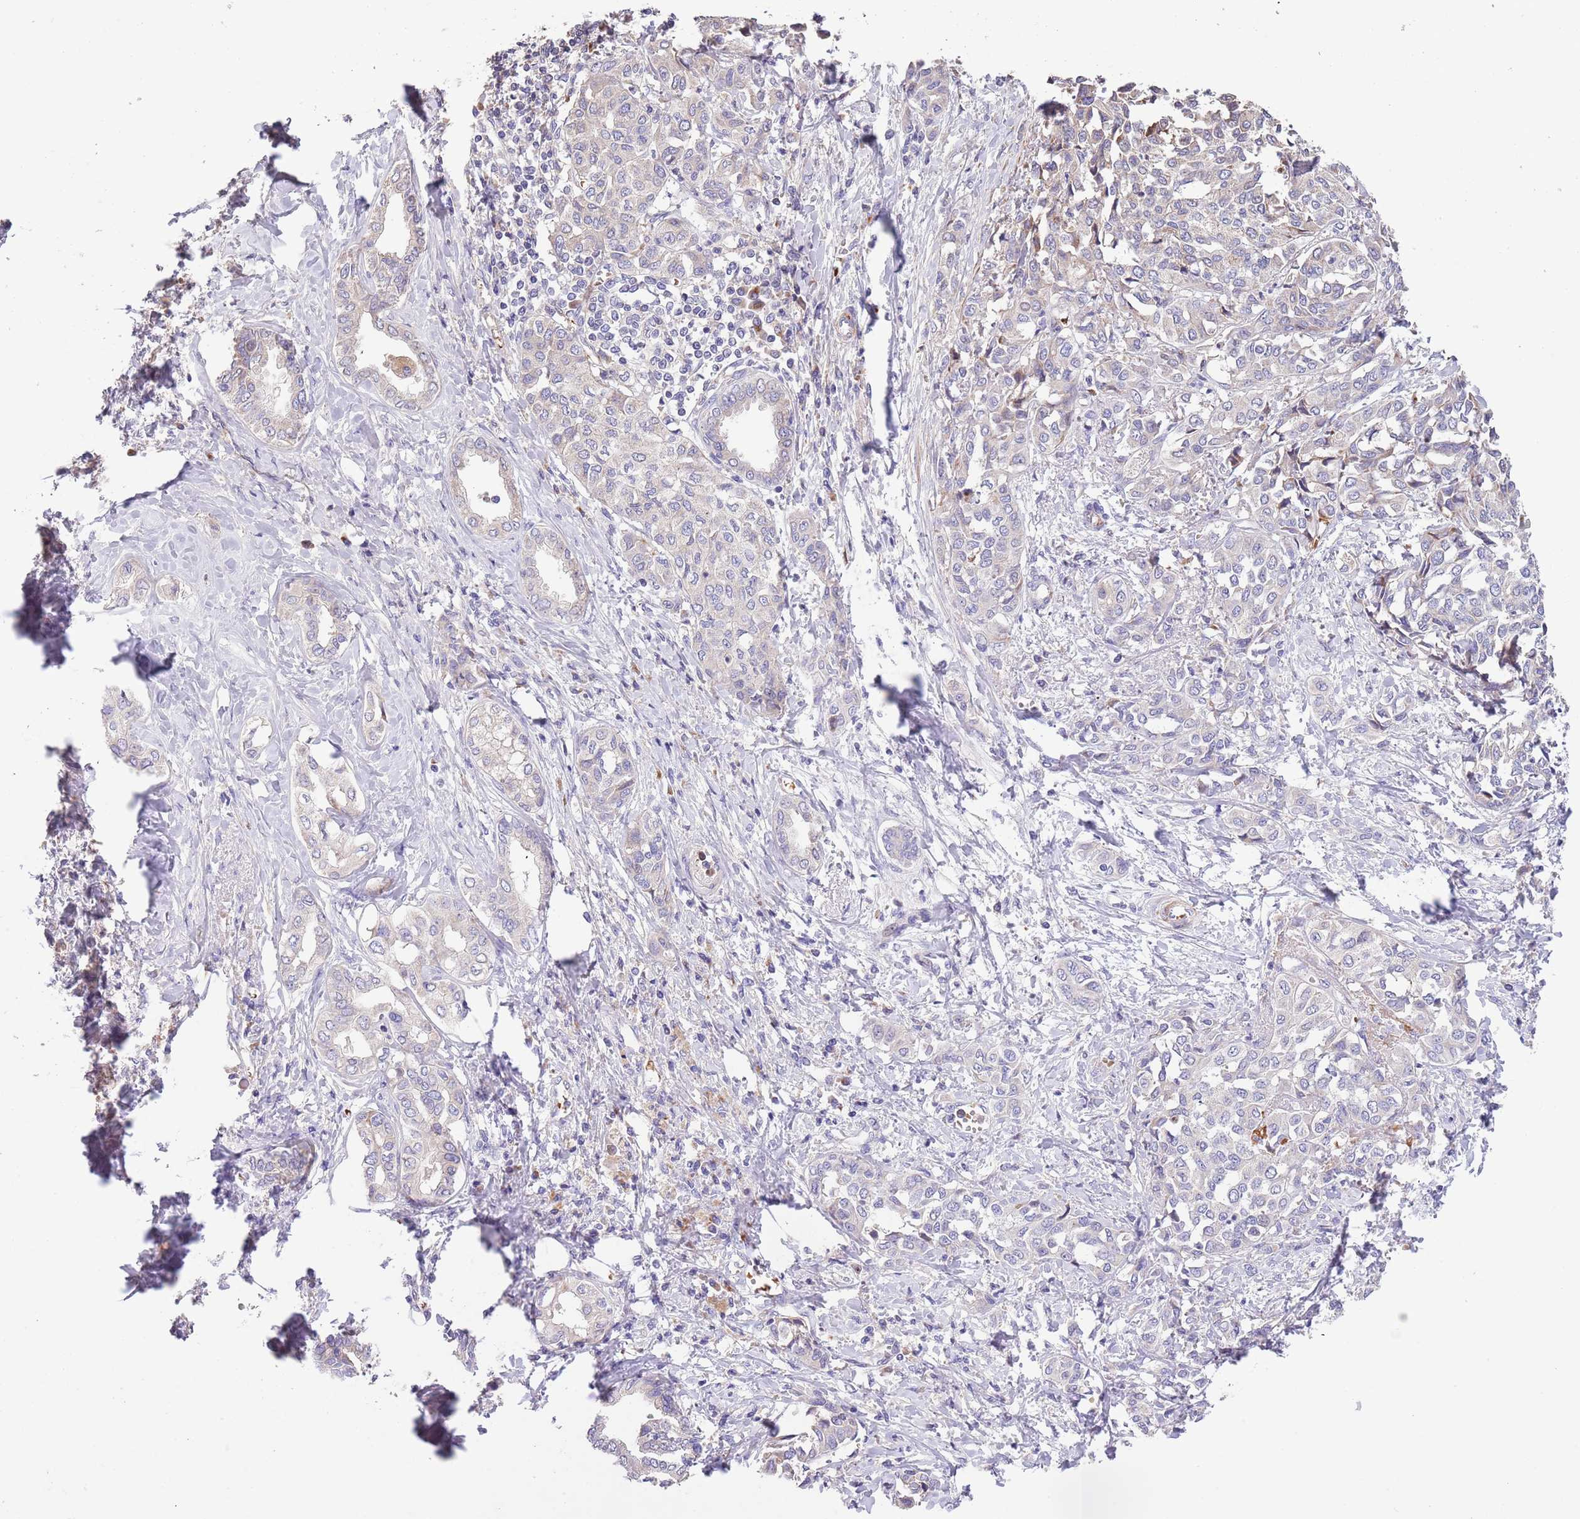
{"staining": {"intensity": "negative", "quantity": "none", "location": "none"}, "tissue": "liver cancer", "cell_type": "Tumor cells", "image_type": "cancer", "snomed": [{"axis": "morphology", "description": "Cholangiocarcinoma"}, {"axis": "topography", "description": "Liver"}], "caption": "A high-resolution photomicrograph shows IHC staining of cholangiocarcinoma (liver), which demonstrates no significant expression in tumor cells.", "gene": "PIGA", "patient": {"sex": "female", "age": 77}}